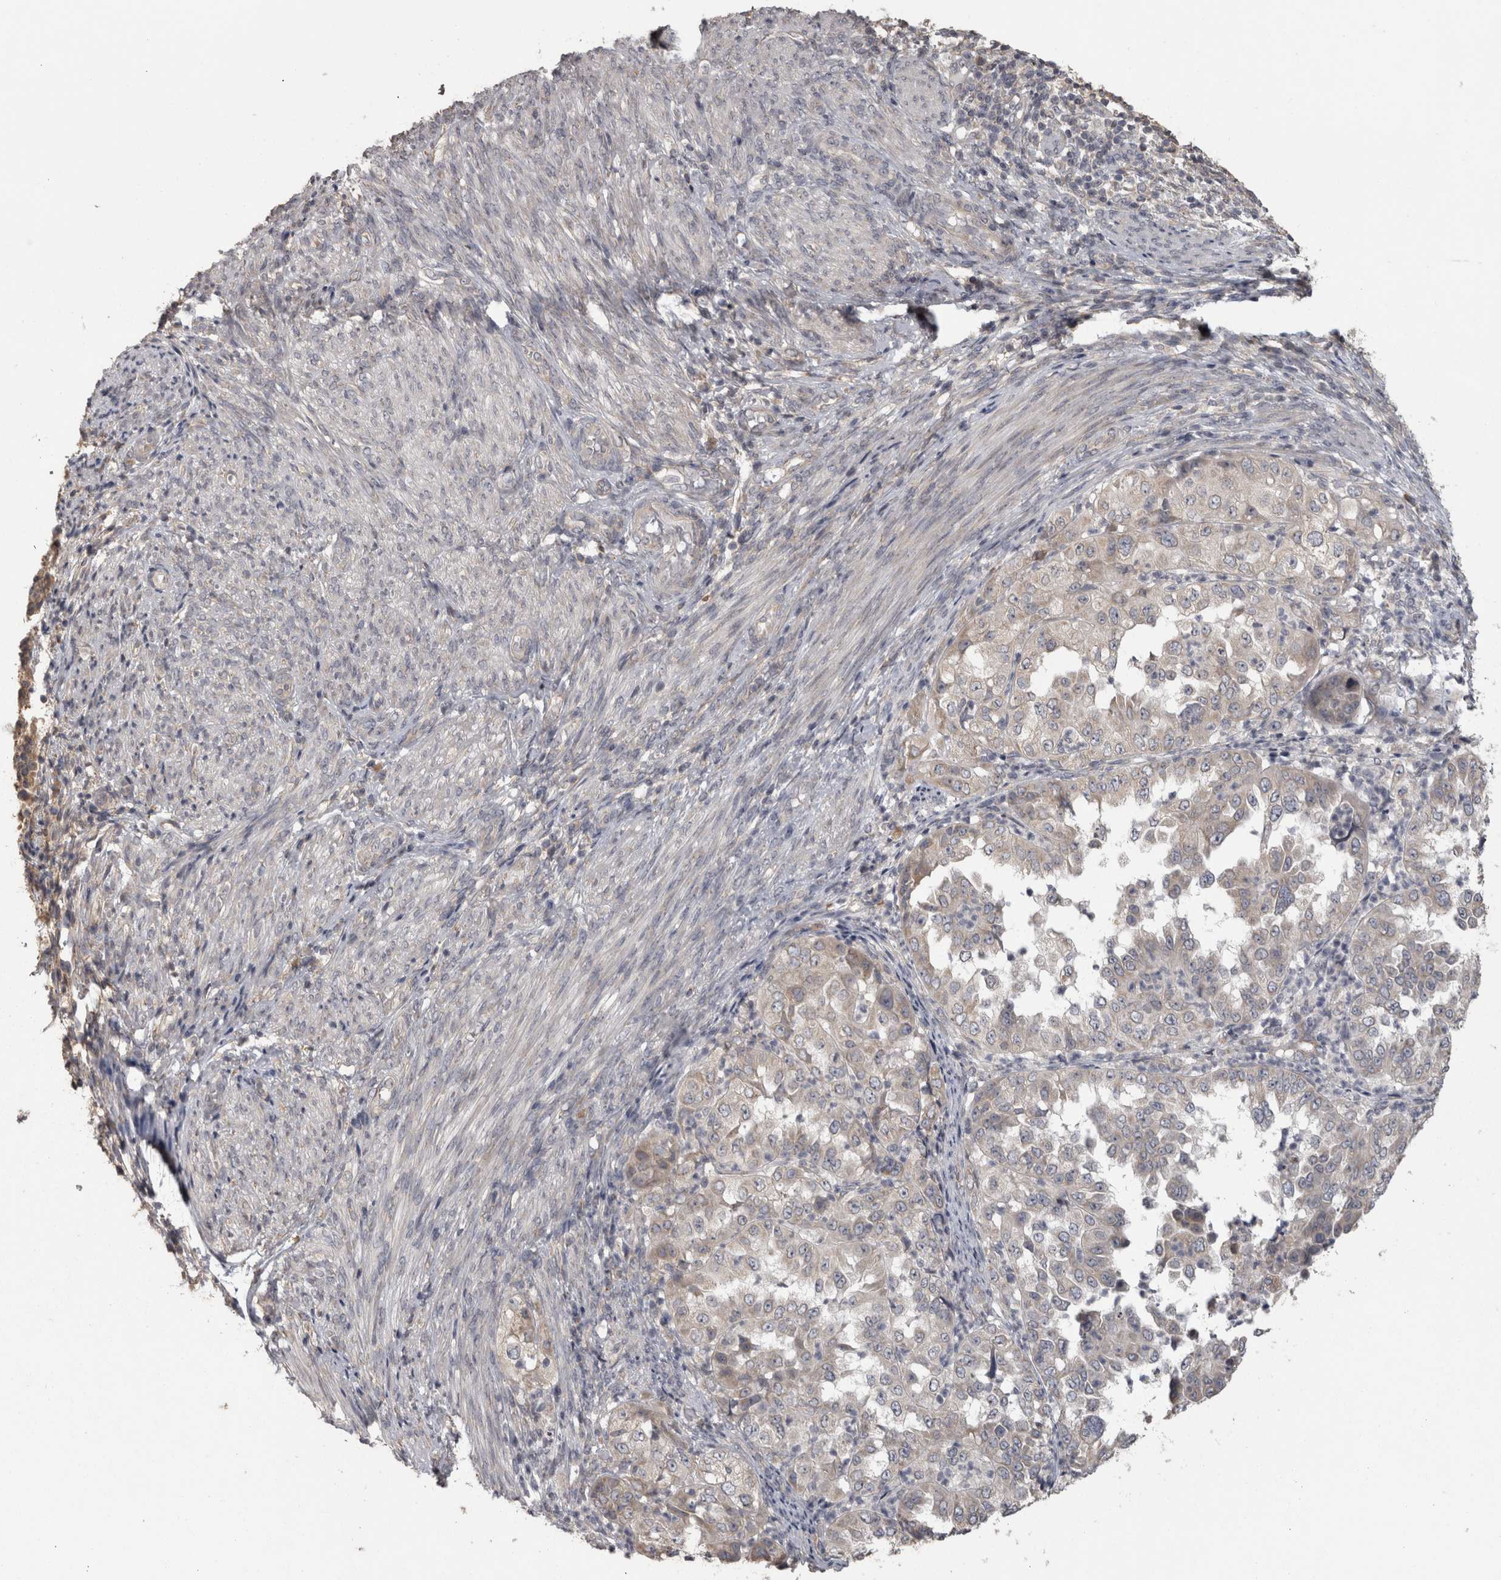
{"staining": {"intensity": "weak", "quantity": "<25%", "location": "cytoplasmic/membranous"}, "tissue": "endometrial cancer", "cell_type": "Tumor cells", "image_type": "cancer", "snomed": [{"axis": "morphology", "description": "Adenocarcinoma, NOS"}, {"axis": "topography", "description": "Endometrium"}], "caption": "DAB (3,3'-diaminobenzidine) immunohistochemical staining of human endometrial adenocarcinoma demonstrates no significant positivity in tumor cells.", "gene": "RAB29", "patient": {"sex": "female", "age": 85}}